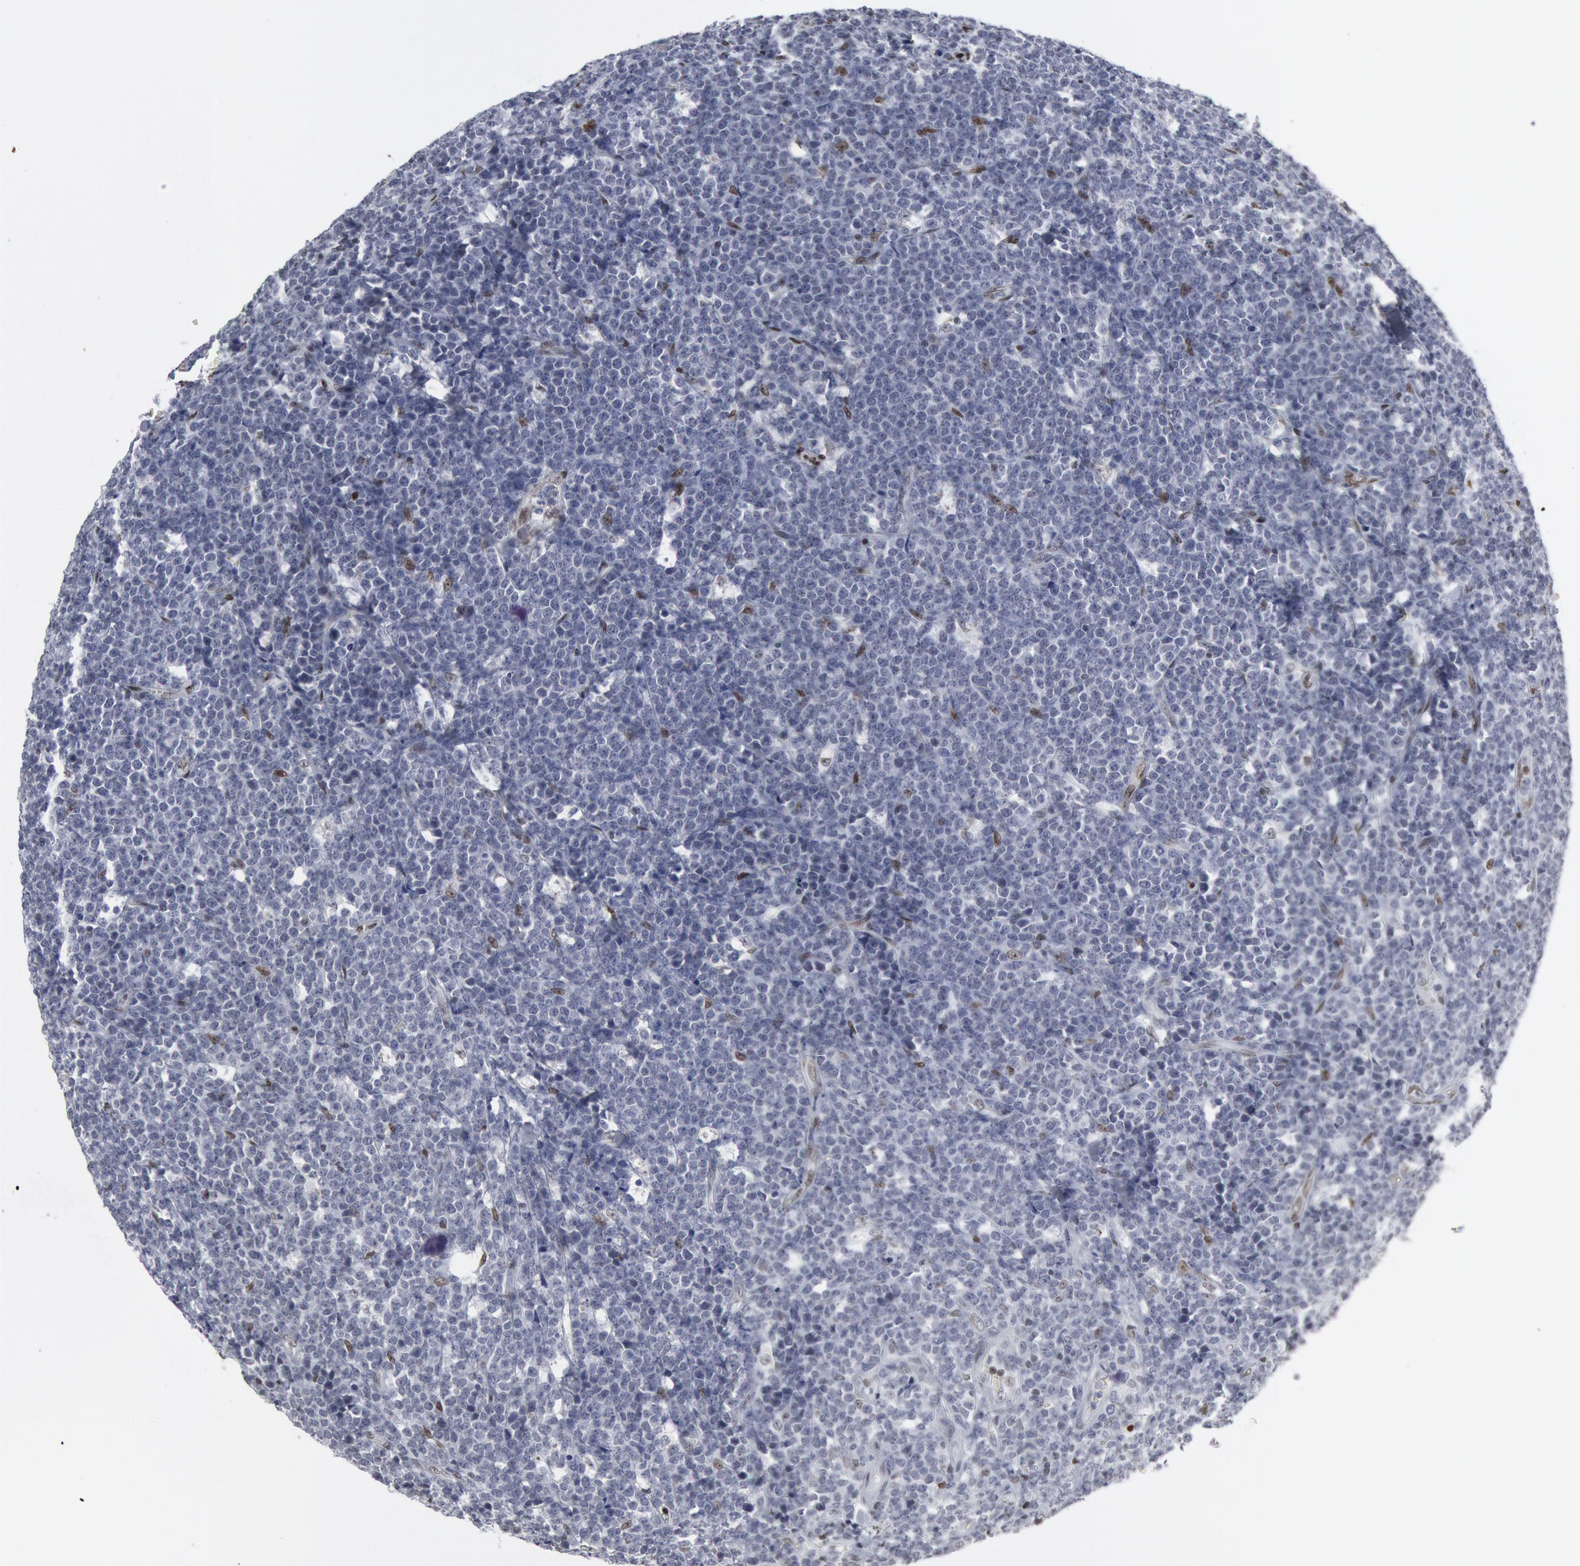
{"staining": {"intensity": "negative", "quantity": "none", "location": "none"}, "tissue": "lymphoma", "cell_type": "Tumor cells", "image_type": "cancer", "snomed": [{"axis": "morphology", "description": "Malignant lymphoma, non-Hodgkin's type, High grade"}, {"axis": "topography", "description": "Small intestine"}, {"axis": "topography", "description": "Colon"}], "caption": "High power microscopy micrograph of an immunohistochemistry histopathology image of malignant lymphoma, non-Hodgkin's type (high-grade), revealing no significant staining in tumor cells. The staining was performed using DAB to visualize the protein expression in brown, while the nuclei were stained in blue with hematoxylin (Magnification: 20x).", "gene": "MECP2", "patient": {"sex": "male", "age": 8}}